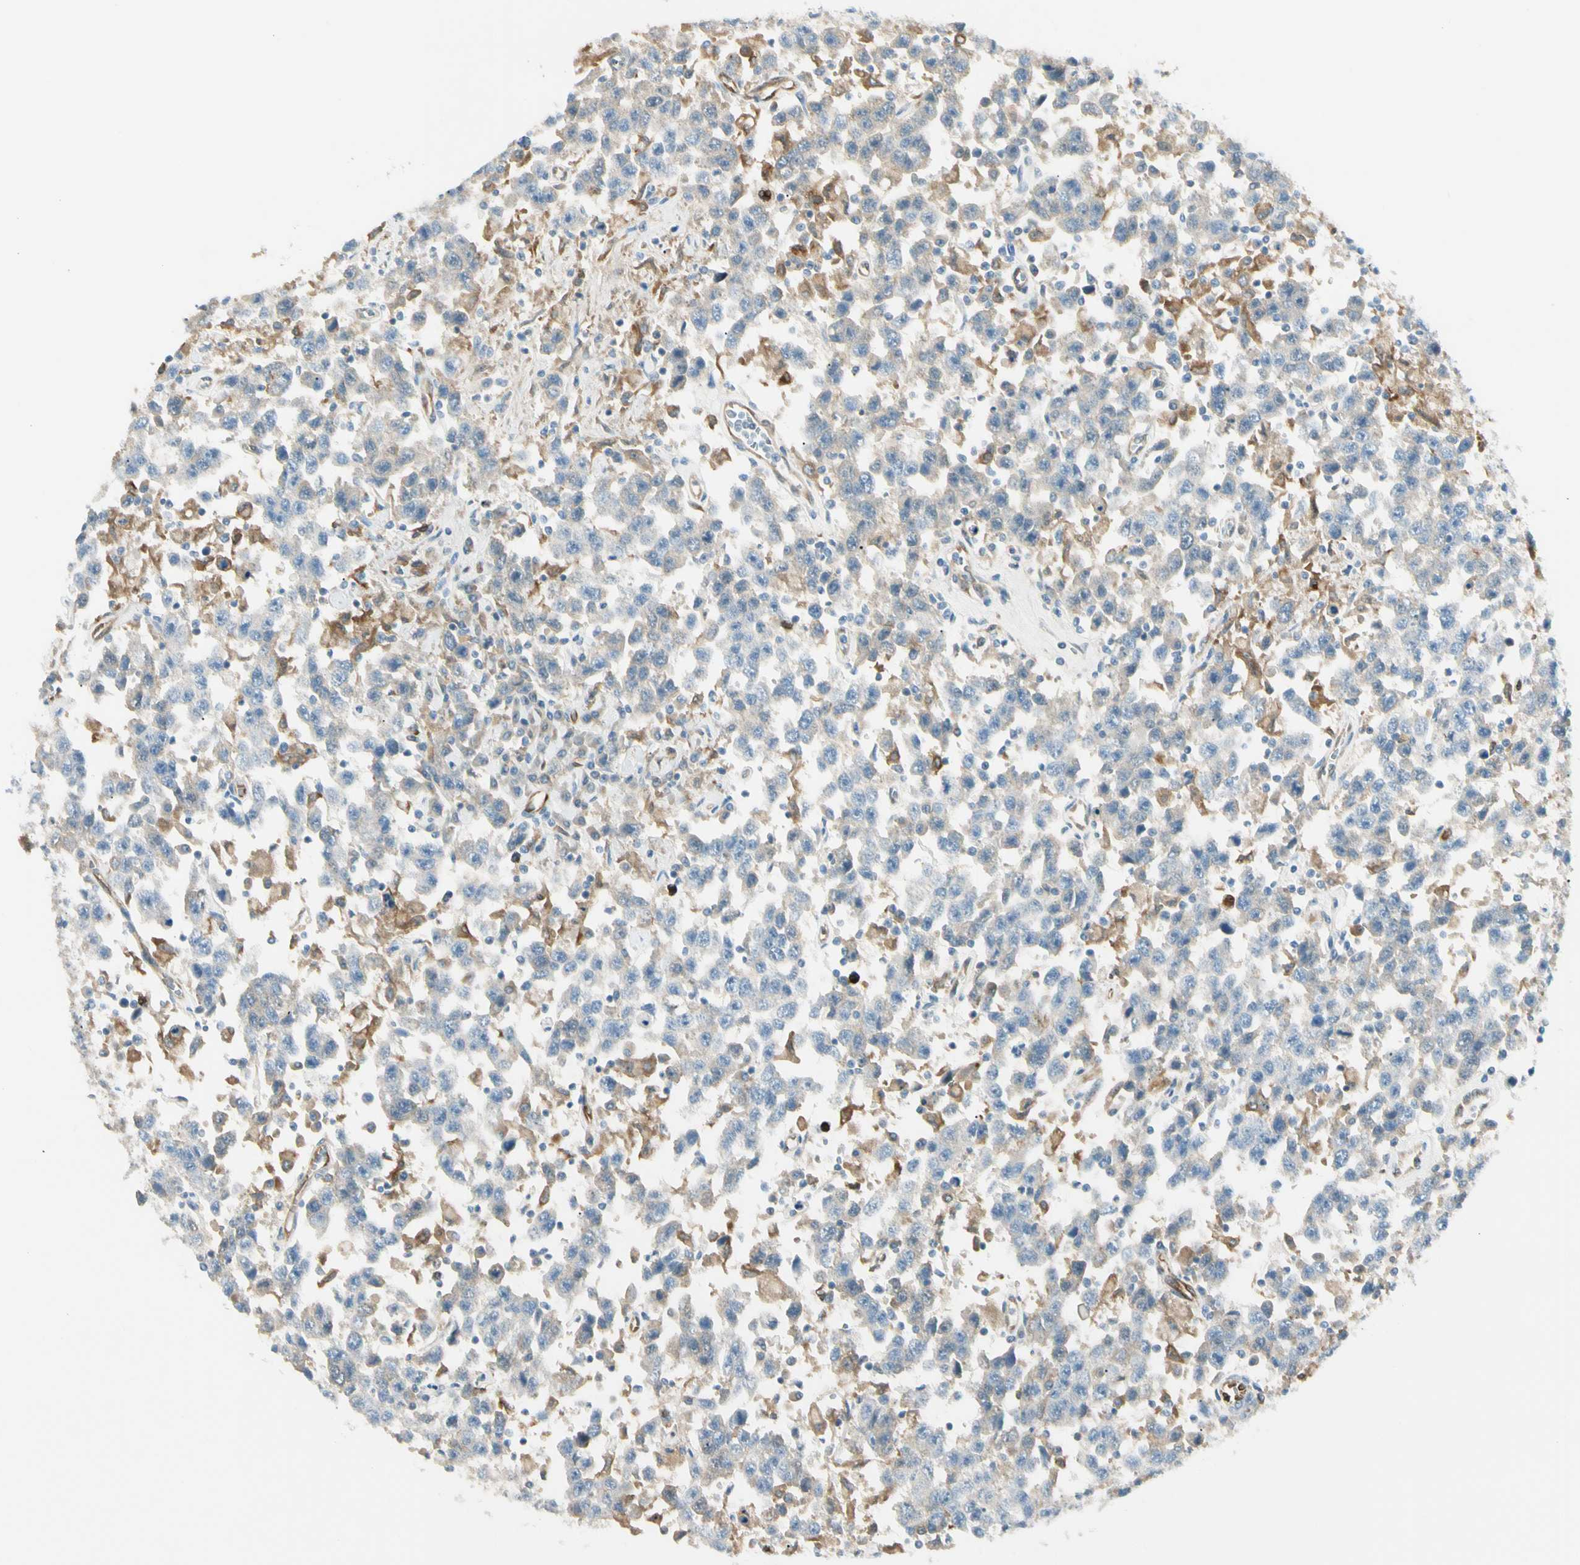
{"staining": {"intensity": "negative", "quantity": "none", "location": "none"}, "tissue": "testis cancer", "cell_type": "Tumor cells", "image_type": "cancer", "snomed": [{"axis": "morphology", "description": "Seminoma, NOS"}, {"axis": "topography", "description": "Testis"}], "caption": "A high-resolution image shows IHC staining of seminoma (testis), which exhibits no significant staining in tumor cells. Nuclei are stained in blue.", "gene": "LPCAT2", "patient": {"sex": "male", "age": 41}}